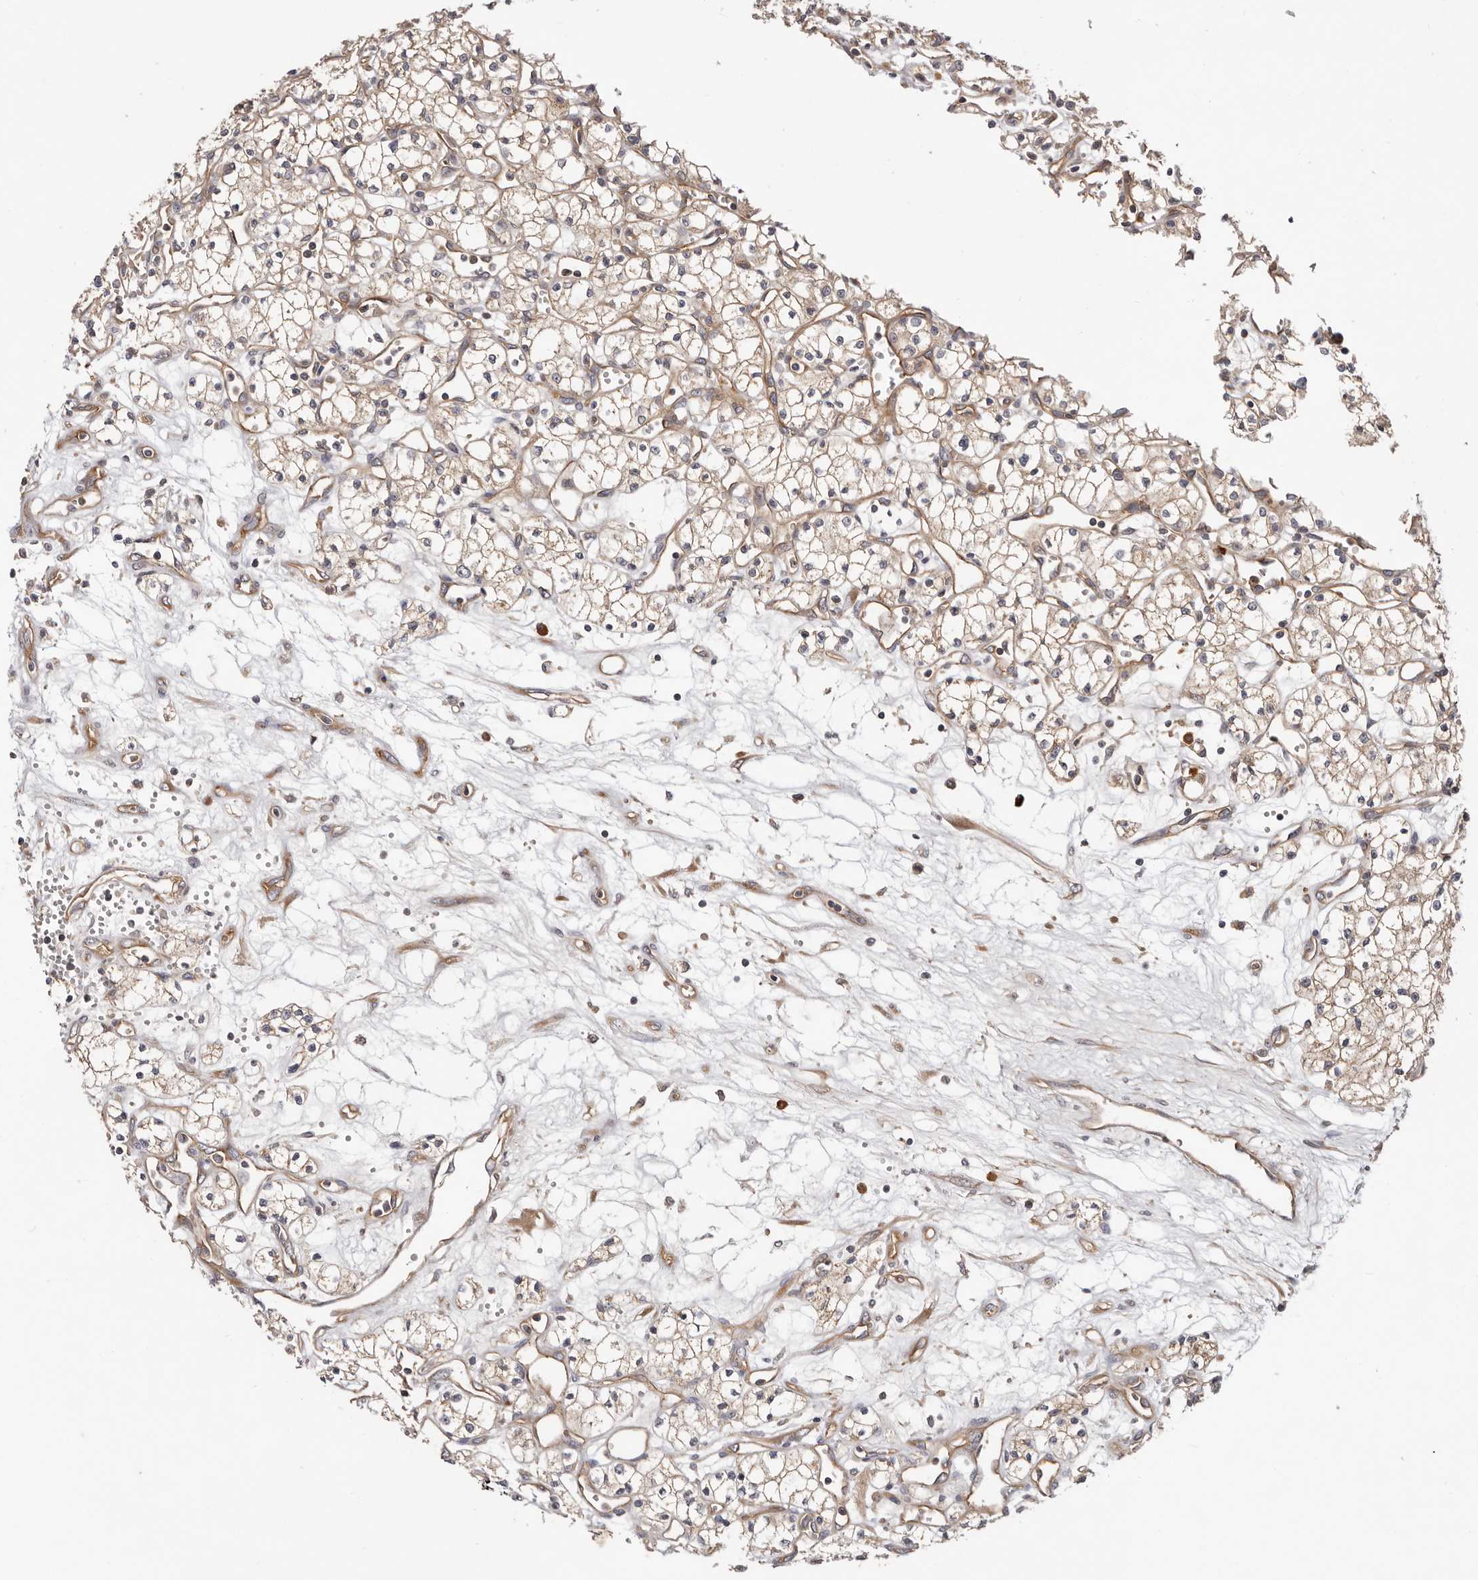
{"staining": {"intensity": "weak", "quantity": ">75%", "location": "cytoplasmic/membranous"}, "tissue": "renal cancer", "cell_type": "Tumor cells", "image_type": "cancer", "snomed": [{"axis": "morphology", "description": "Adenocarcinoma, NOS"}, {"axis": "topography", "description": "Kidney"}], "caption": "Immunohistochemical staining of human renal cancer reveals low levels of weak cytoplasmic/membranous protein positivity in about >75% of tumor cells. (IHC, brightfield microscopy, high magnification).", "gene": "MACF1", "patient": {"sex": "male", "age": 59}}